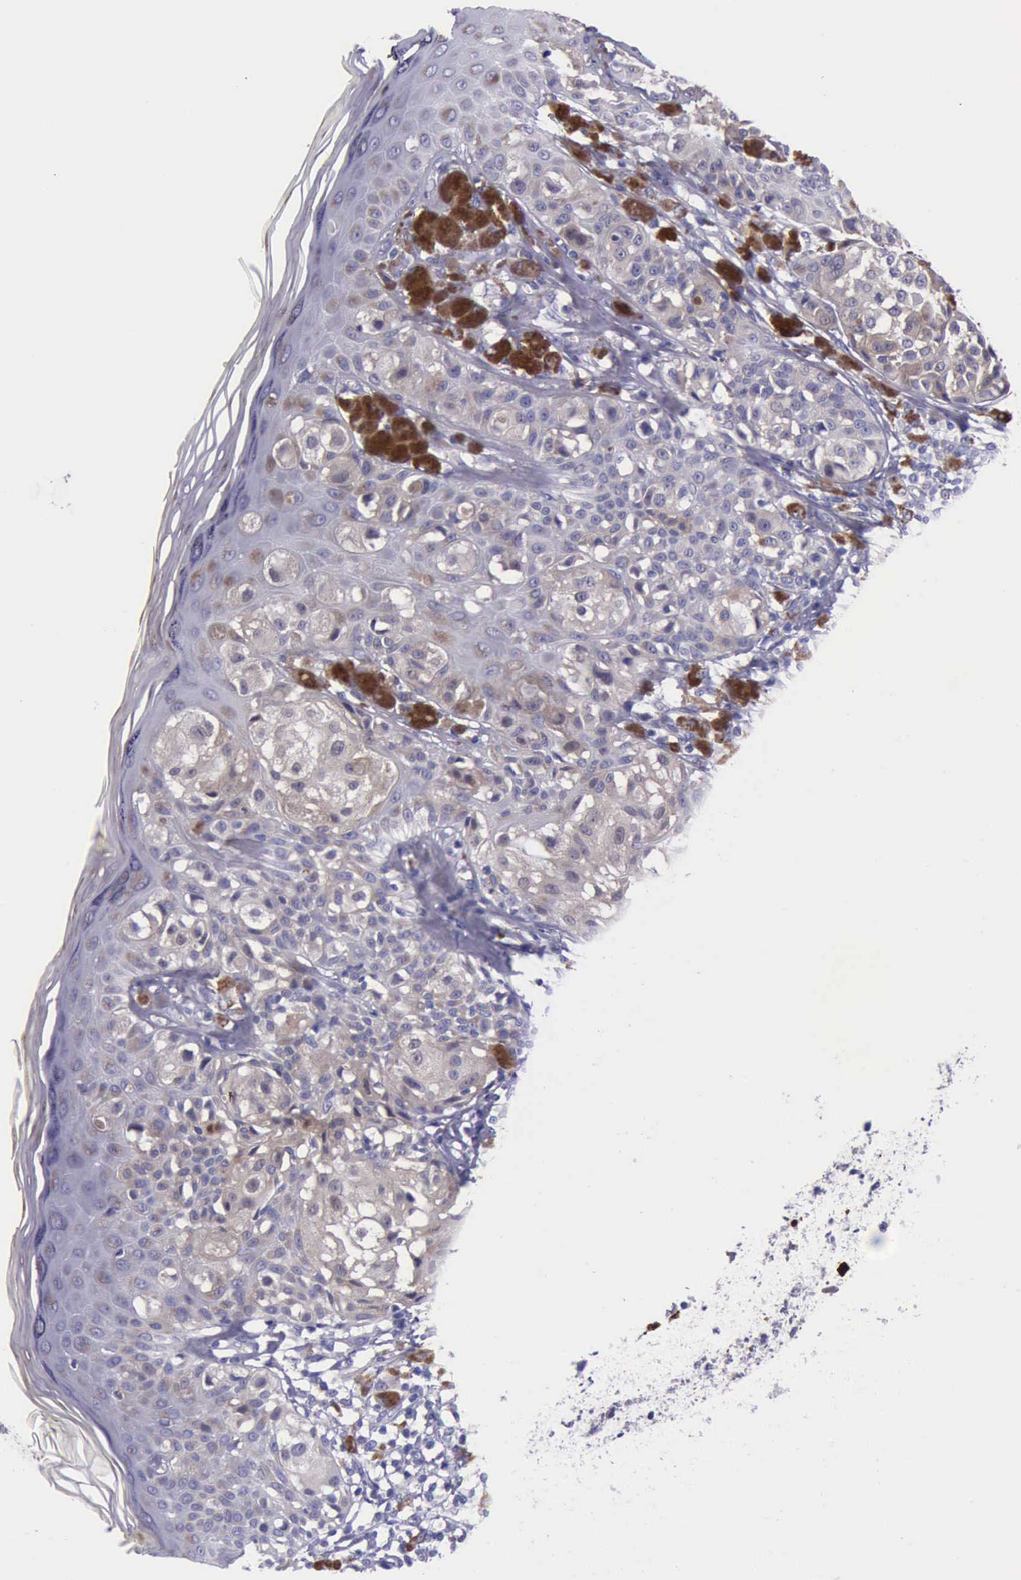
{"staining": {"intensity": "weak", "quantity": "25%-75%", "location": "cytoplasmic/membranous"}, "tissue": "melanoma", "cell_type": "Tumor cells", "image_type": "cancer", "snomed": [{"axis": "morphology", "description": "Malignant melanoma, NOS"}, {"axis": "topography", "description": "Skin"}], "caption": "Malignant melanoma tissue reveals weak cytoplasmic/membranous positivity in approximately 25%-75% of tumor cells, visualized by immunohistochemistry.", "gene": "GLA", "patient": {"sex": "female", "age": 55}}